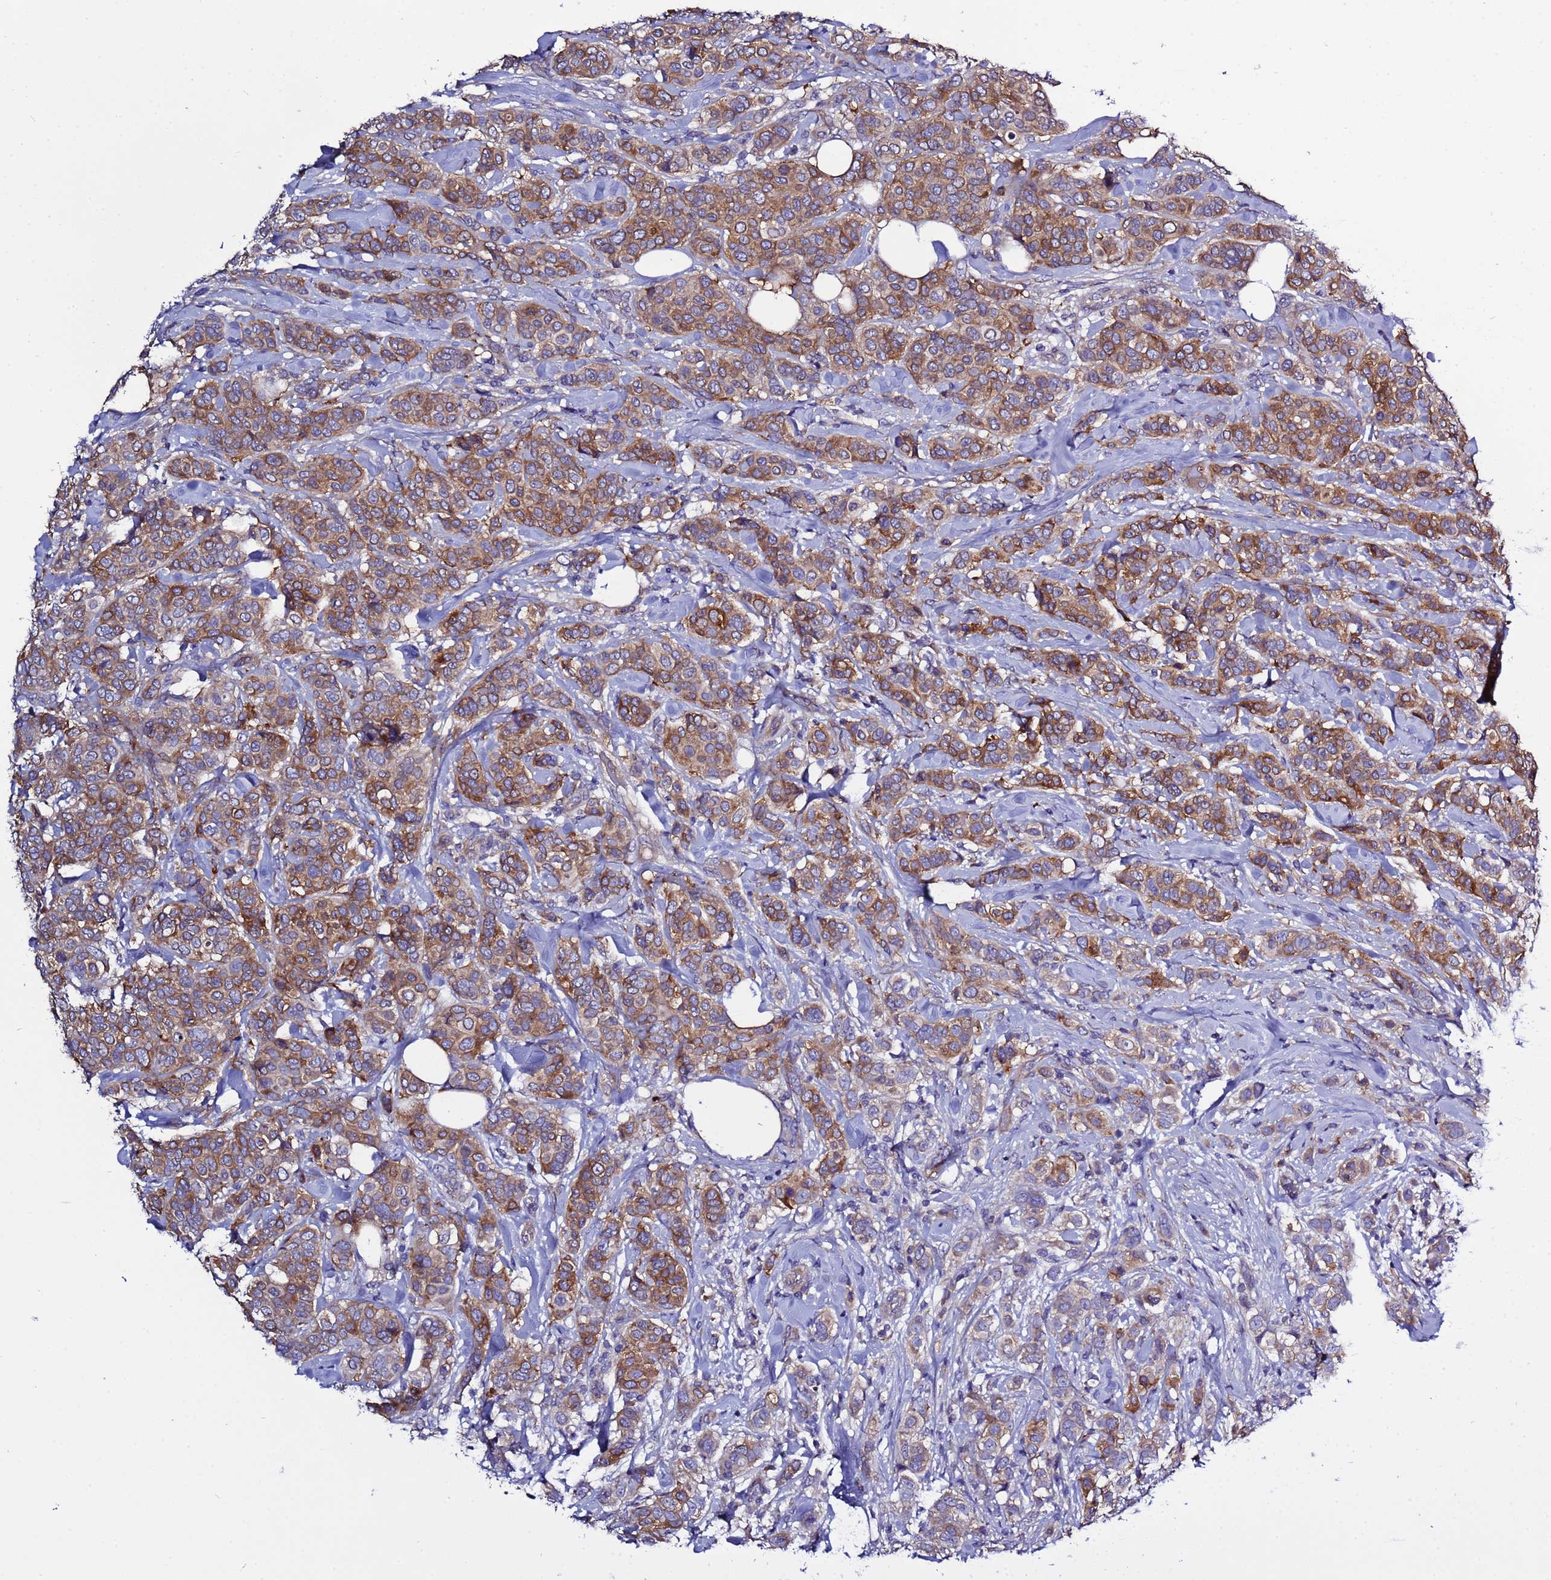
{"staining": {"intensity": "moderate", "quantity": ">75%", "location": "cytoplasmic/membranous"}, "tissue": "breast cancer", "cell_type": "Tumor cells", "image_type": "cancer", "snomed": [{"axis": "morphology", "description": "Lobular carcinoma"}, {"axis": "topography", "description": "Breast"}], "caption": "Brown immunohistochemical staining in breast lobular carcinoma displays moderate cytoplasmic/membranous staining in approximately >75% of tumor cells.", "gene": "RC3H2", "patient": {"sex": "female", "age": 51}}